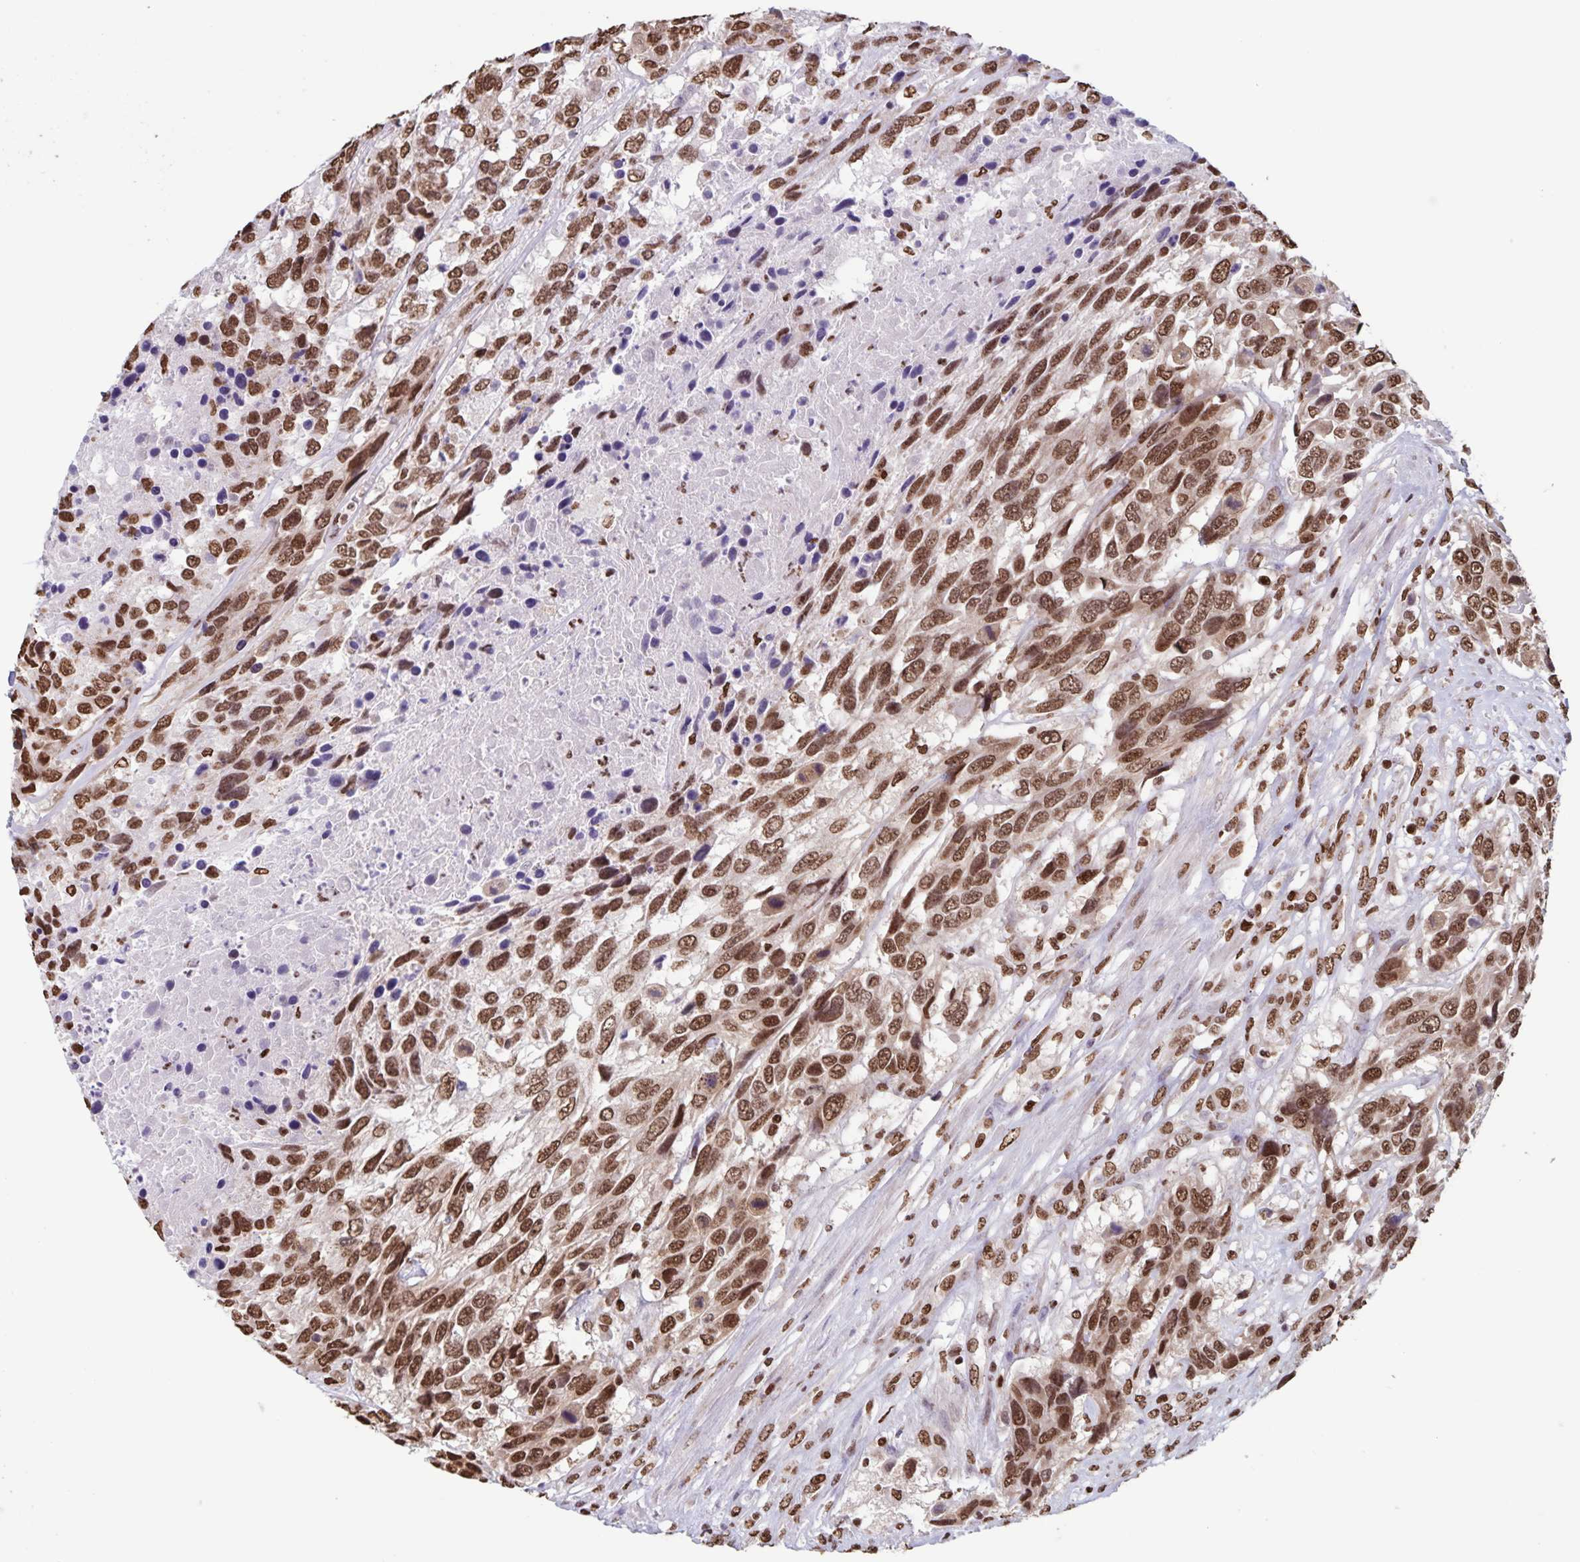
{"staining": {"intensity": "strong", "quantity": ">75%", "location": "nuclear"}, "tissue": "urothelial cancer", "cell_type": "Tumor cells", "image_type": "cancer", "snomed": [{"axis": "morphology", "description": "Urothelial carcinoma, High grade"}, {"axis": "topography", "description": "Urinary bladder"}], "caption": "Protein expression analysis of urothelial cancer demonstrates strong nuclear staining in about >75% of tumor cells.", "gene": "DUT", "patient": {"sex": "female", "age": 70}}